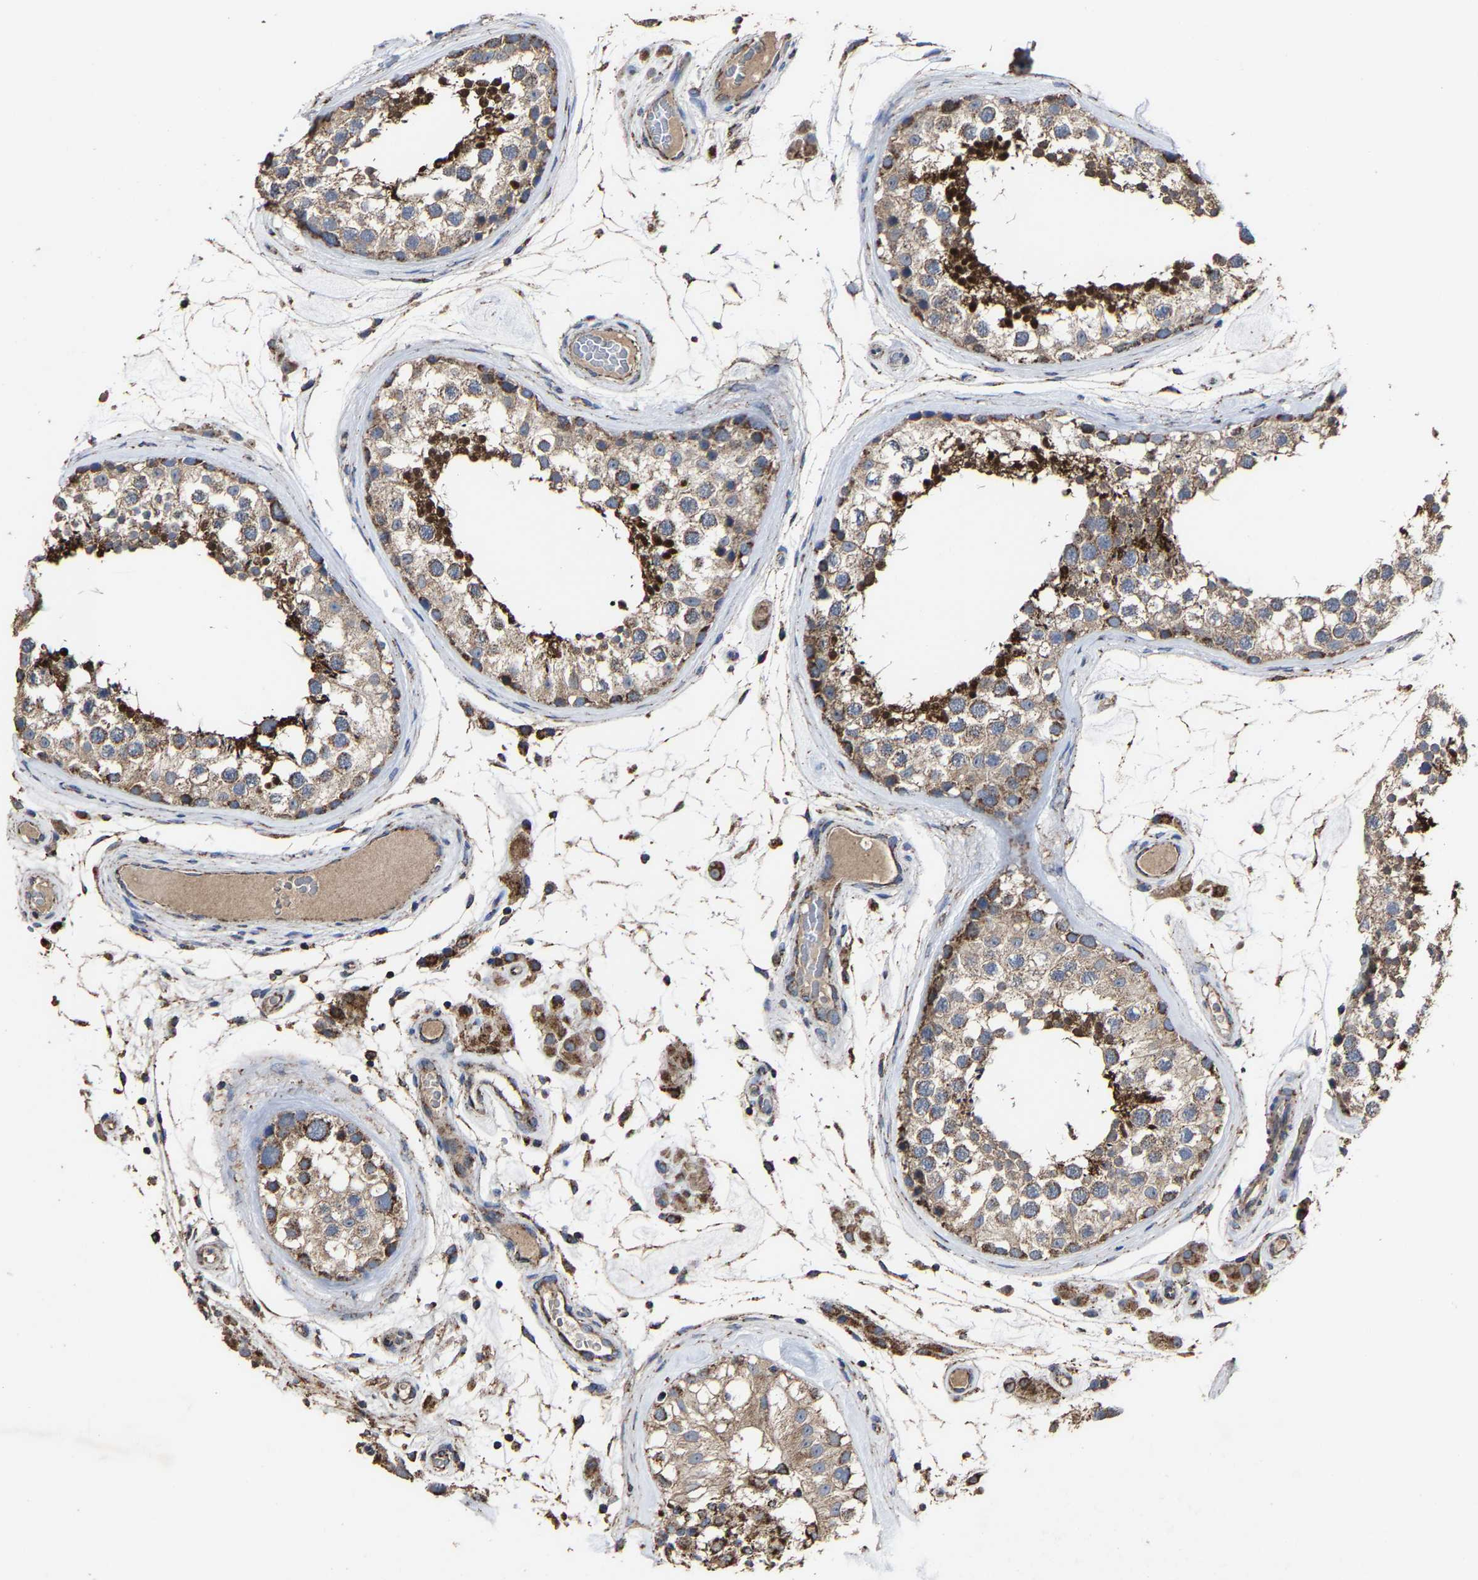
{"staining": {"intensity": "strong", "quantity": "<25%", "location": "cytoplasmic/membranous,nuclear"}, "tissue": "testis", "cell_type": "Cells in seminiferous ducts", "image_type": "normal", "snomed": [{"axis": "morphology", "description": "Normal tissue, NOS"}, {"axis": "topography", "description": "Testis"}], "caption": "A photomicrograph showing strong cytoplasmic/membranous,nuclear positivity in approximately <25% of cells in seminiferous ducts in normal testis, as visualized by brown immunohistochemical staining.", "gene": "NDUFV3", "patient": {"sex": "male", "age": 46}}